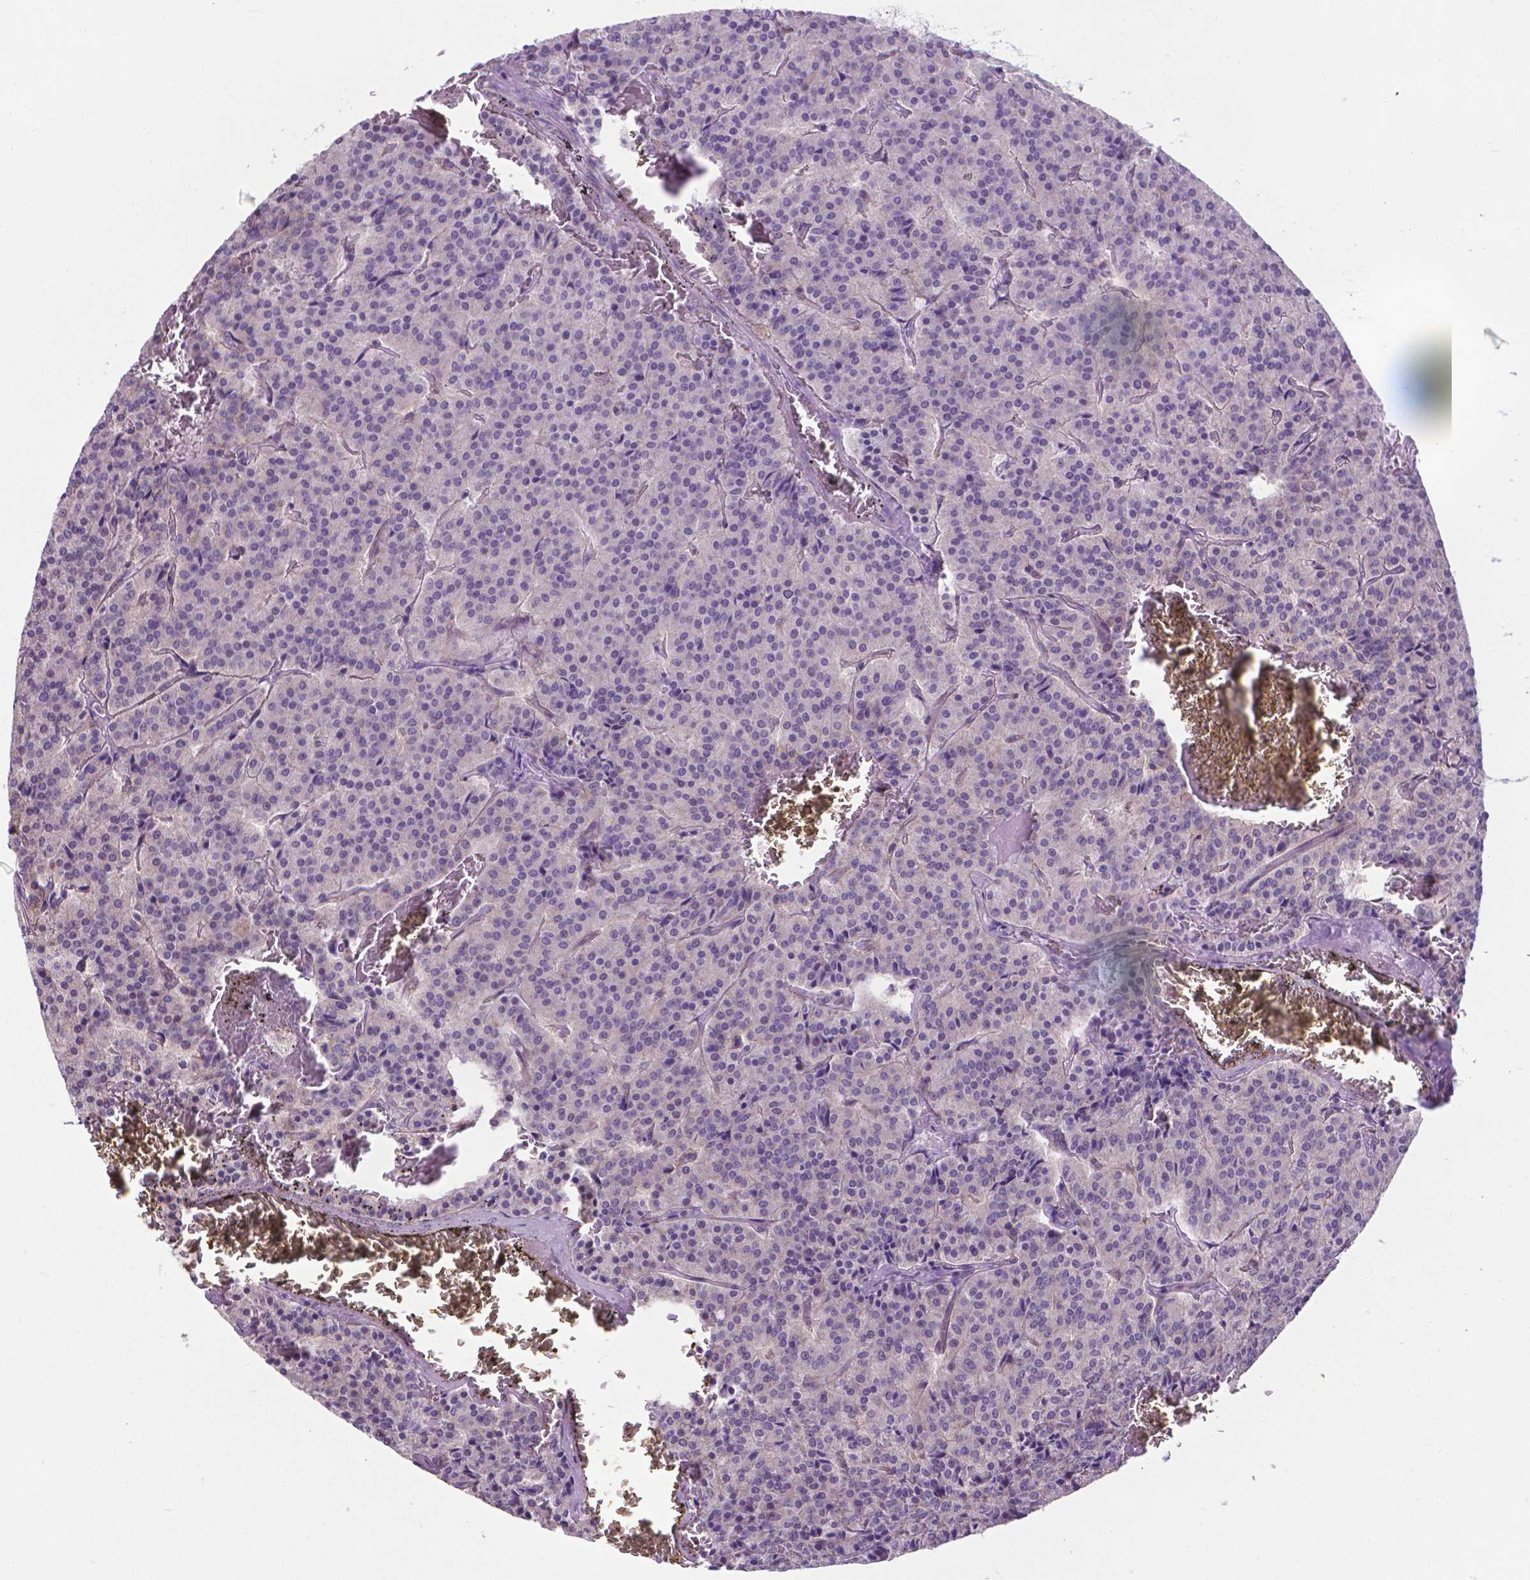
{"staining": {"intensity": "negative", "quantity": "none", "location": "none"}, "tissue": "carcinoid", "cell_type": "Tumor cells", "image_type": "cancer", "snomed": [{"axis": "morphology", "description": "Carcinoid, malignant, NOS"}, {"axis": "topography", "description": "Lung"}], "caption": "Tumor cells show no significant protein positivity in malignant carcinoid. (Stains: DAB (3,3'-diaminobenzidine) IHC with hematoxylin counter stain, Microscopy: brightfield microscopy at high magnification).", "gene": "GPR63", "patient": {"sex": "male", "age": 70}}